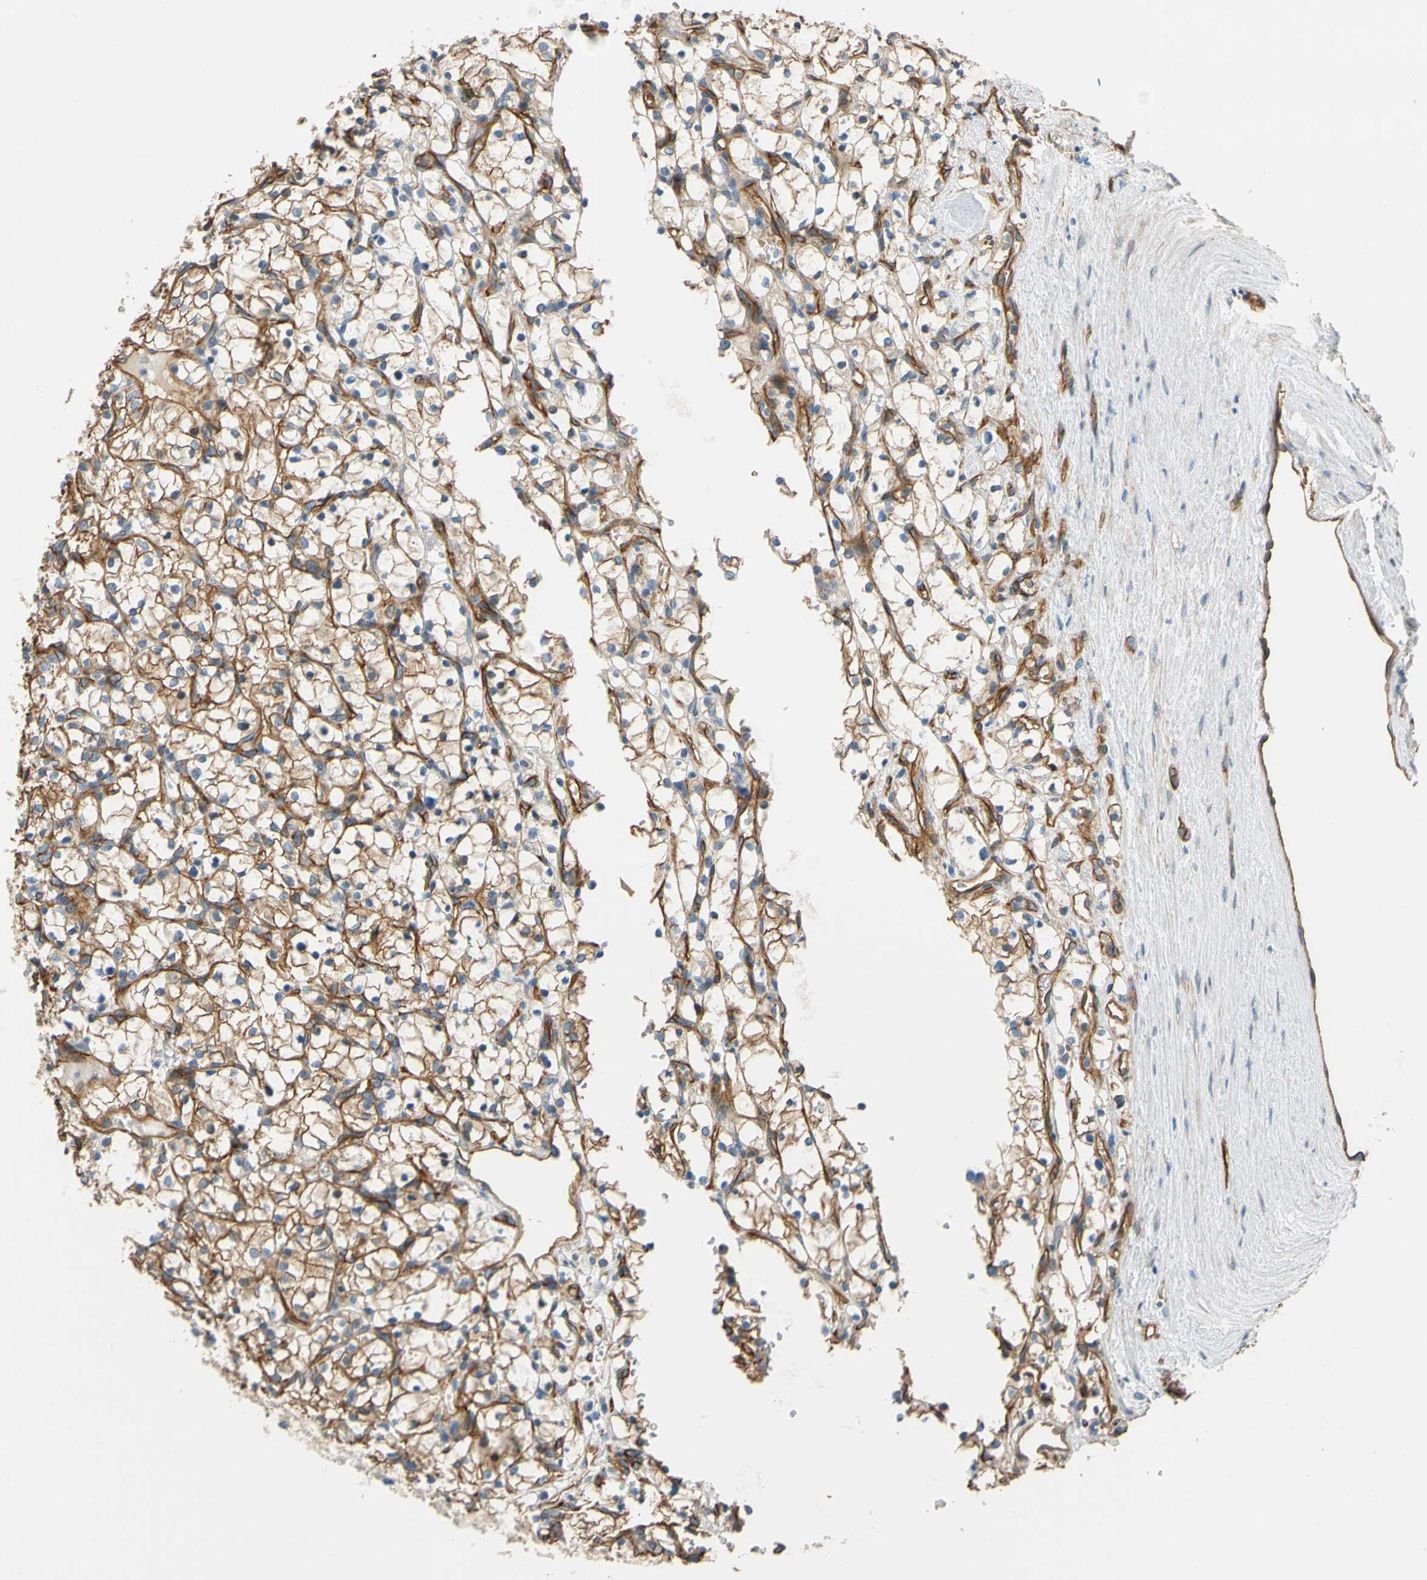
{"staining": {"intensity": "moderate", "quantity": "25%-75%", "location": "cytoplasmic/membranous"}, "tissue": "renal cancer", "cell_type": "Tumor cells", "image_type": "cancer", "snomed": [{"axis": "morphology", "description": "Adenocarcinoma, NOS"}, {"axis": "topography", "description": "Kidney"}], "caption": "Immunohistochemistry (IHC) staining of adenocarcinoma (renal), which demonstrates medium levels of moderate cytoplasmic/membranous staining in approximately 25%-75% of tumor cells indicating moderate cytoplasmic/membranous protein positivity. The staining was performed using DAB (3,3'-diaminobenzidine) (brown) for protein detection and nuclei were counterstained in hematoxylin (blue).", "gene": "SPTAN1", "patient": {"sex": "female", "age": 69}}